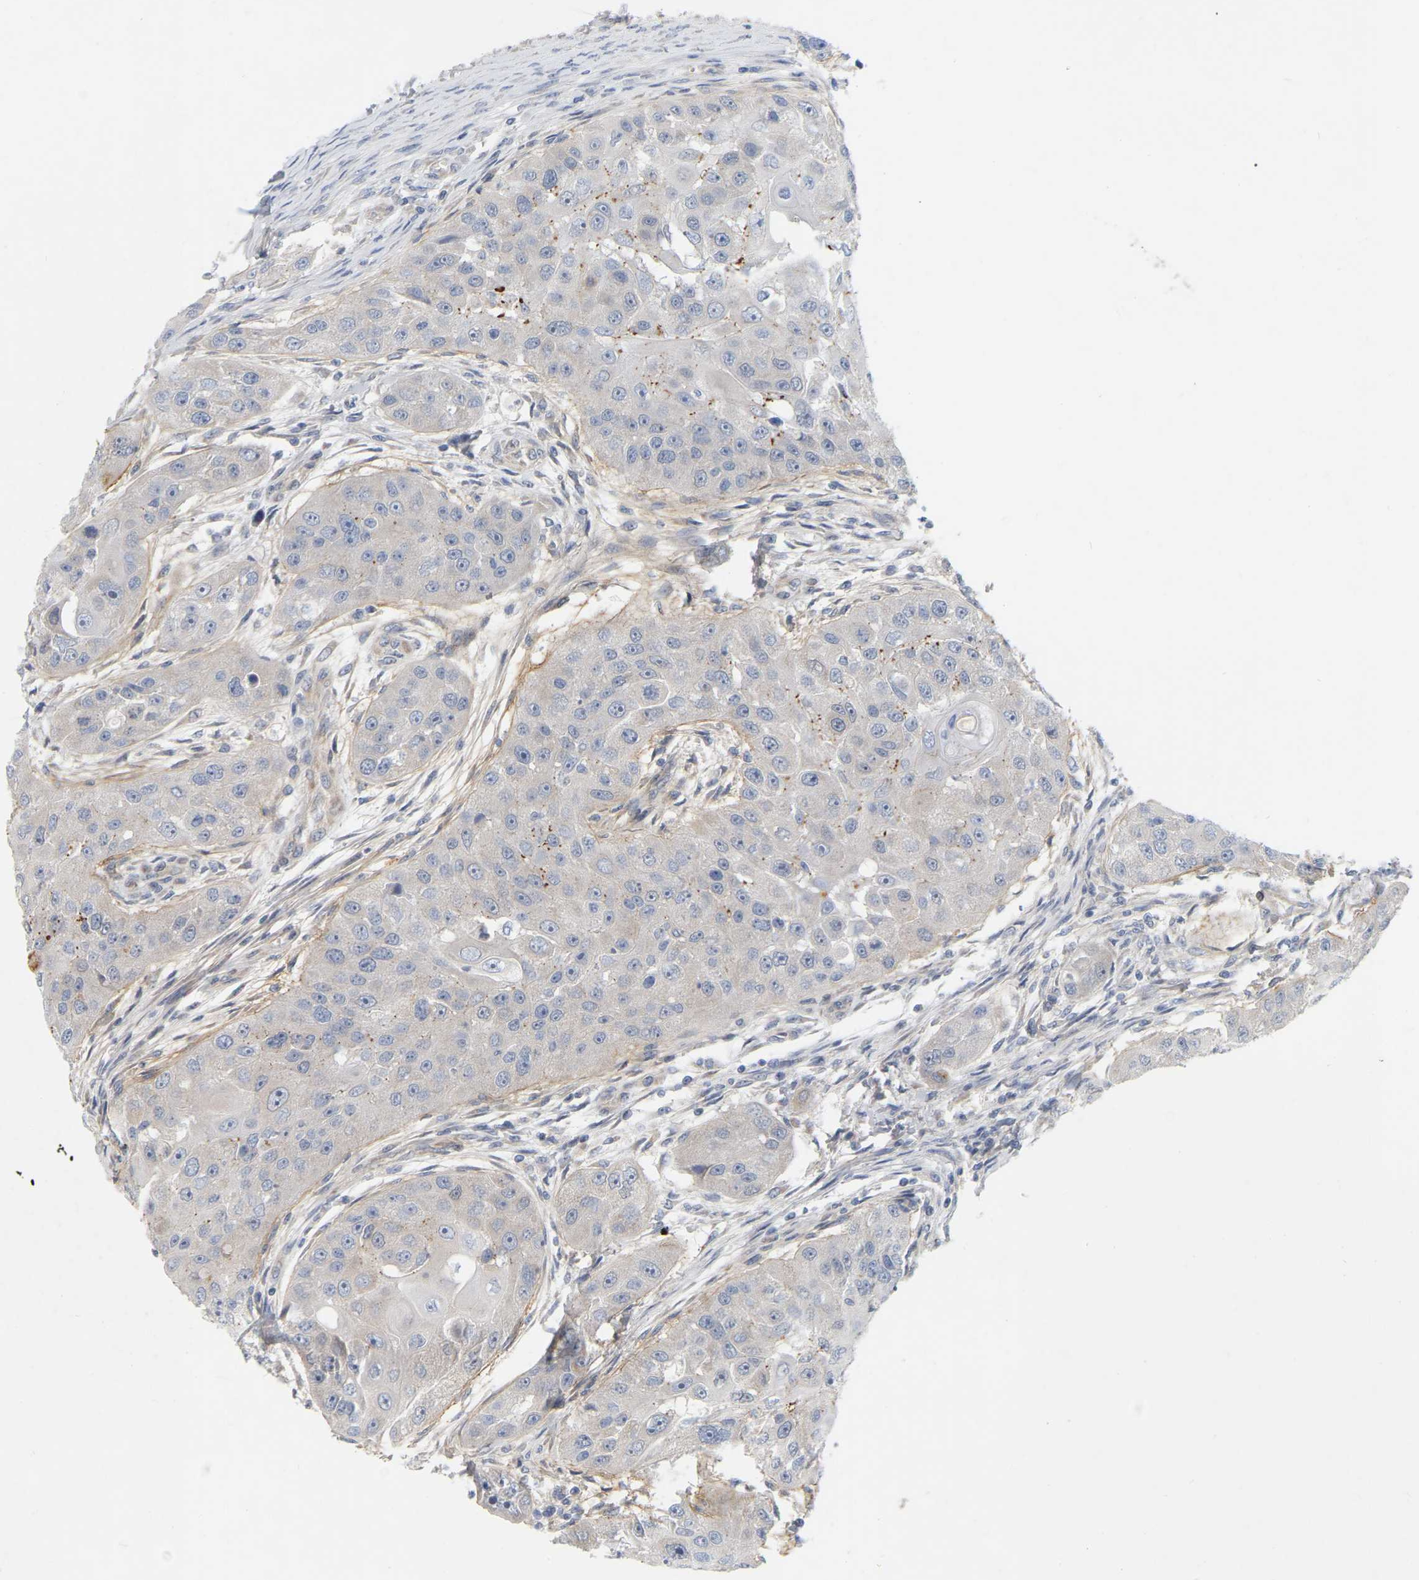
{"staining": {"intensity": "negative", "quantity": "none", "location": "none"}, "tissue": "head and neck cancer", "cell_type": "Tumor cells", "image_type": "cancer", "snomed": [{"axis": "morphology", "description": "Normal tissue, NOS"}, {"axis": "morphology", "description": "Squamous cell carcinoma, NOS"}, {"axis": "topography", "description": "Skeletal muscle"}, {"axis": "topography", "description": "Head-Neck"}], "caption": "A high-resolution image shows immunohistochemistry staining of head and neck cancer (squamous cell carcinoma), which demonstrates no significant expression in tumor cells.", "gene": "MINDY4", "patient": {"sex": "male", "age": 51}}